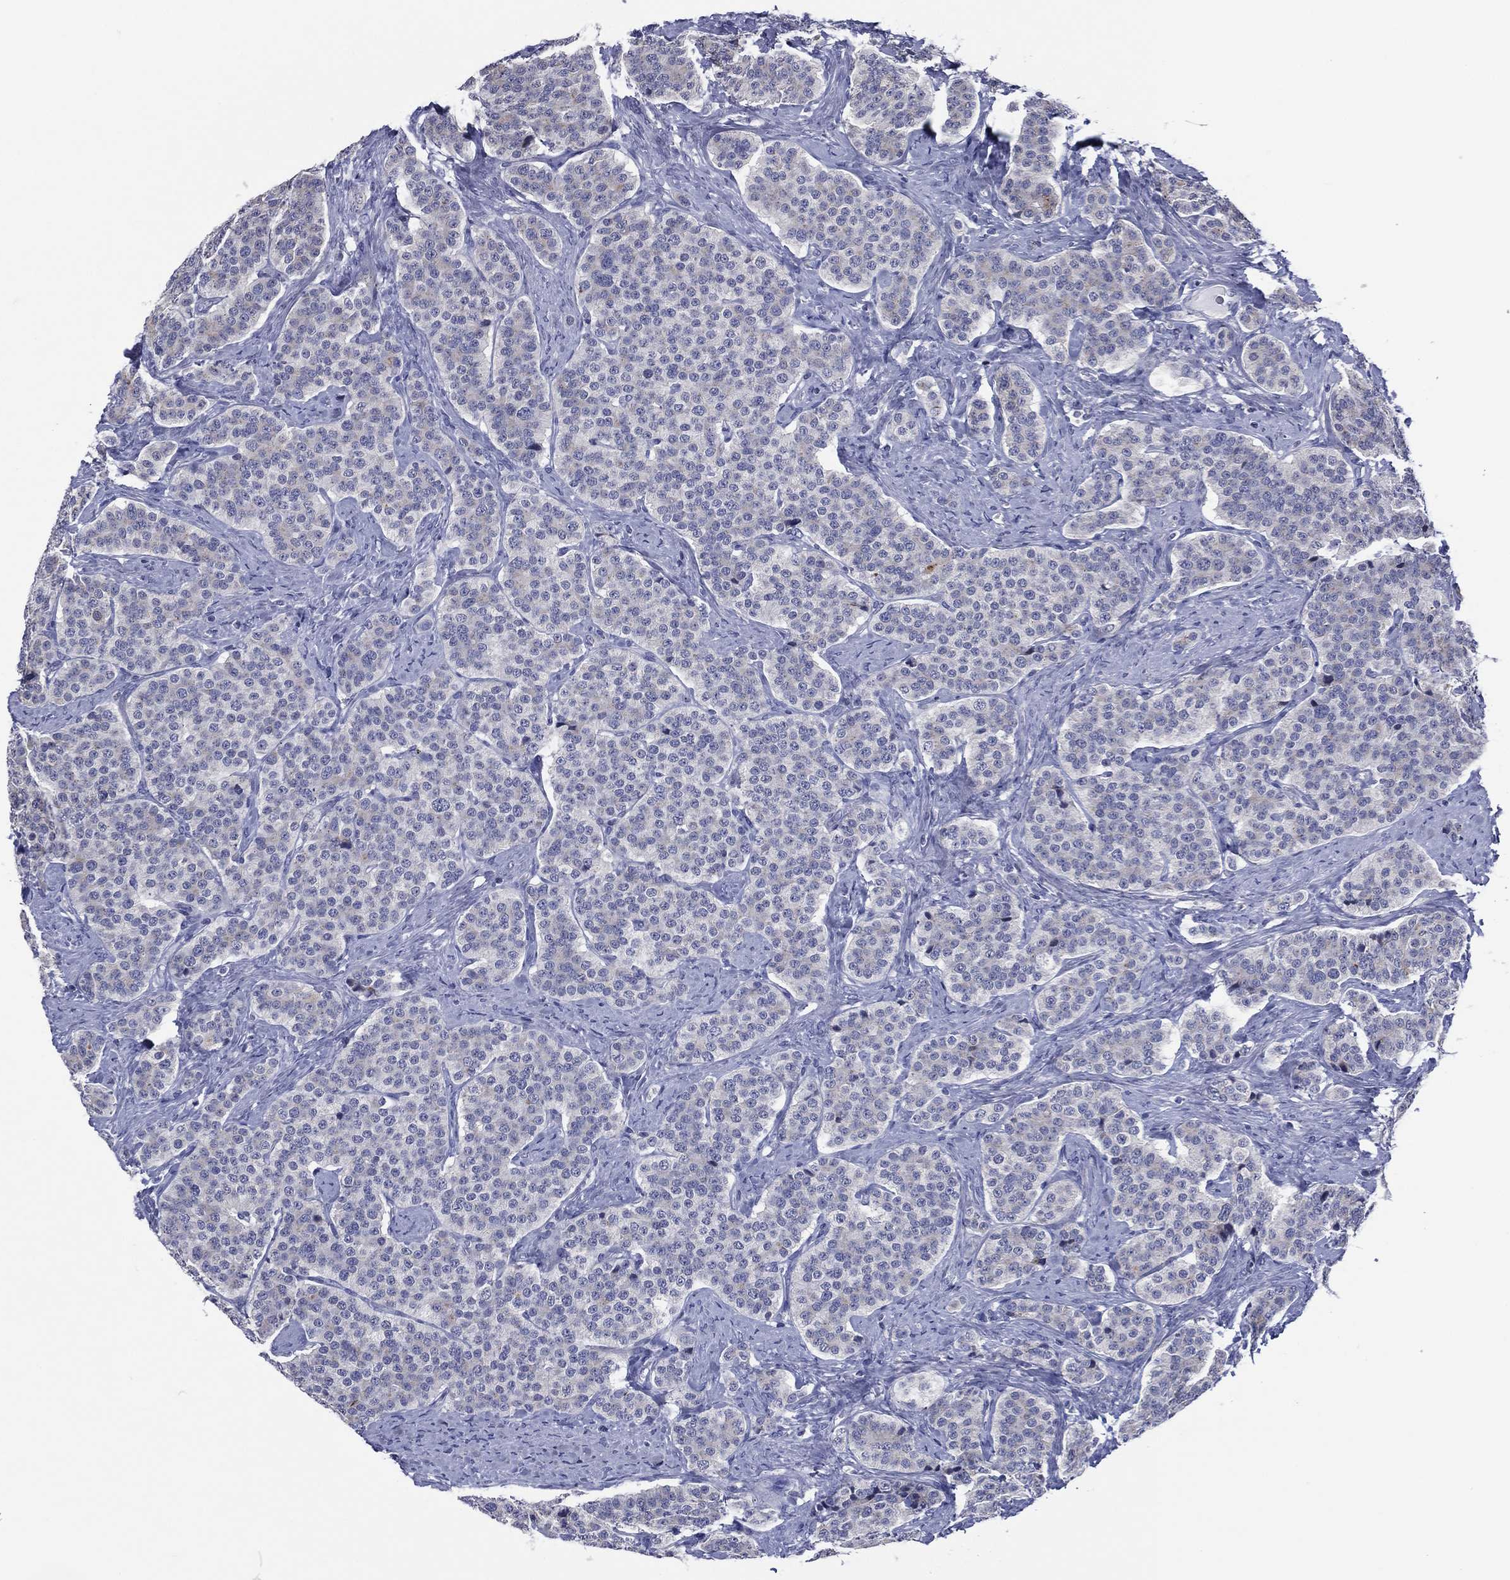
{"staining": {"intensity": "negative", "quantity": "none", "location": "none"}, "tissue": "carcinoid", "cell_type": "Tumor cells", "image_type": "cancer", "snomed": [{"axis": "morphology", "description": "Carcinoid, malignant, NOS"}, {"axis": "topography", "description": "Small intestine"}], "caption": "An IHC image of carcinoid is shown. There is no staining in tumor cells of carcinoid. (DAB (3,3'-diaminobenzidine) immunohistochemistry, high magnification).", "gene": "TRIM31", "patient": {"sex": "female", "age": 58}}